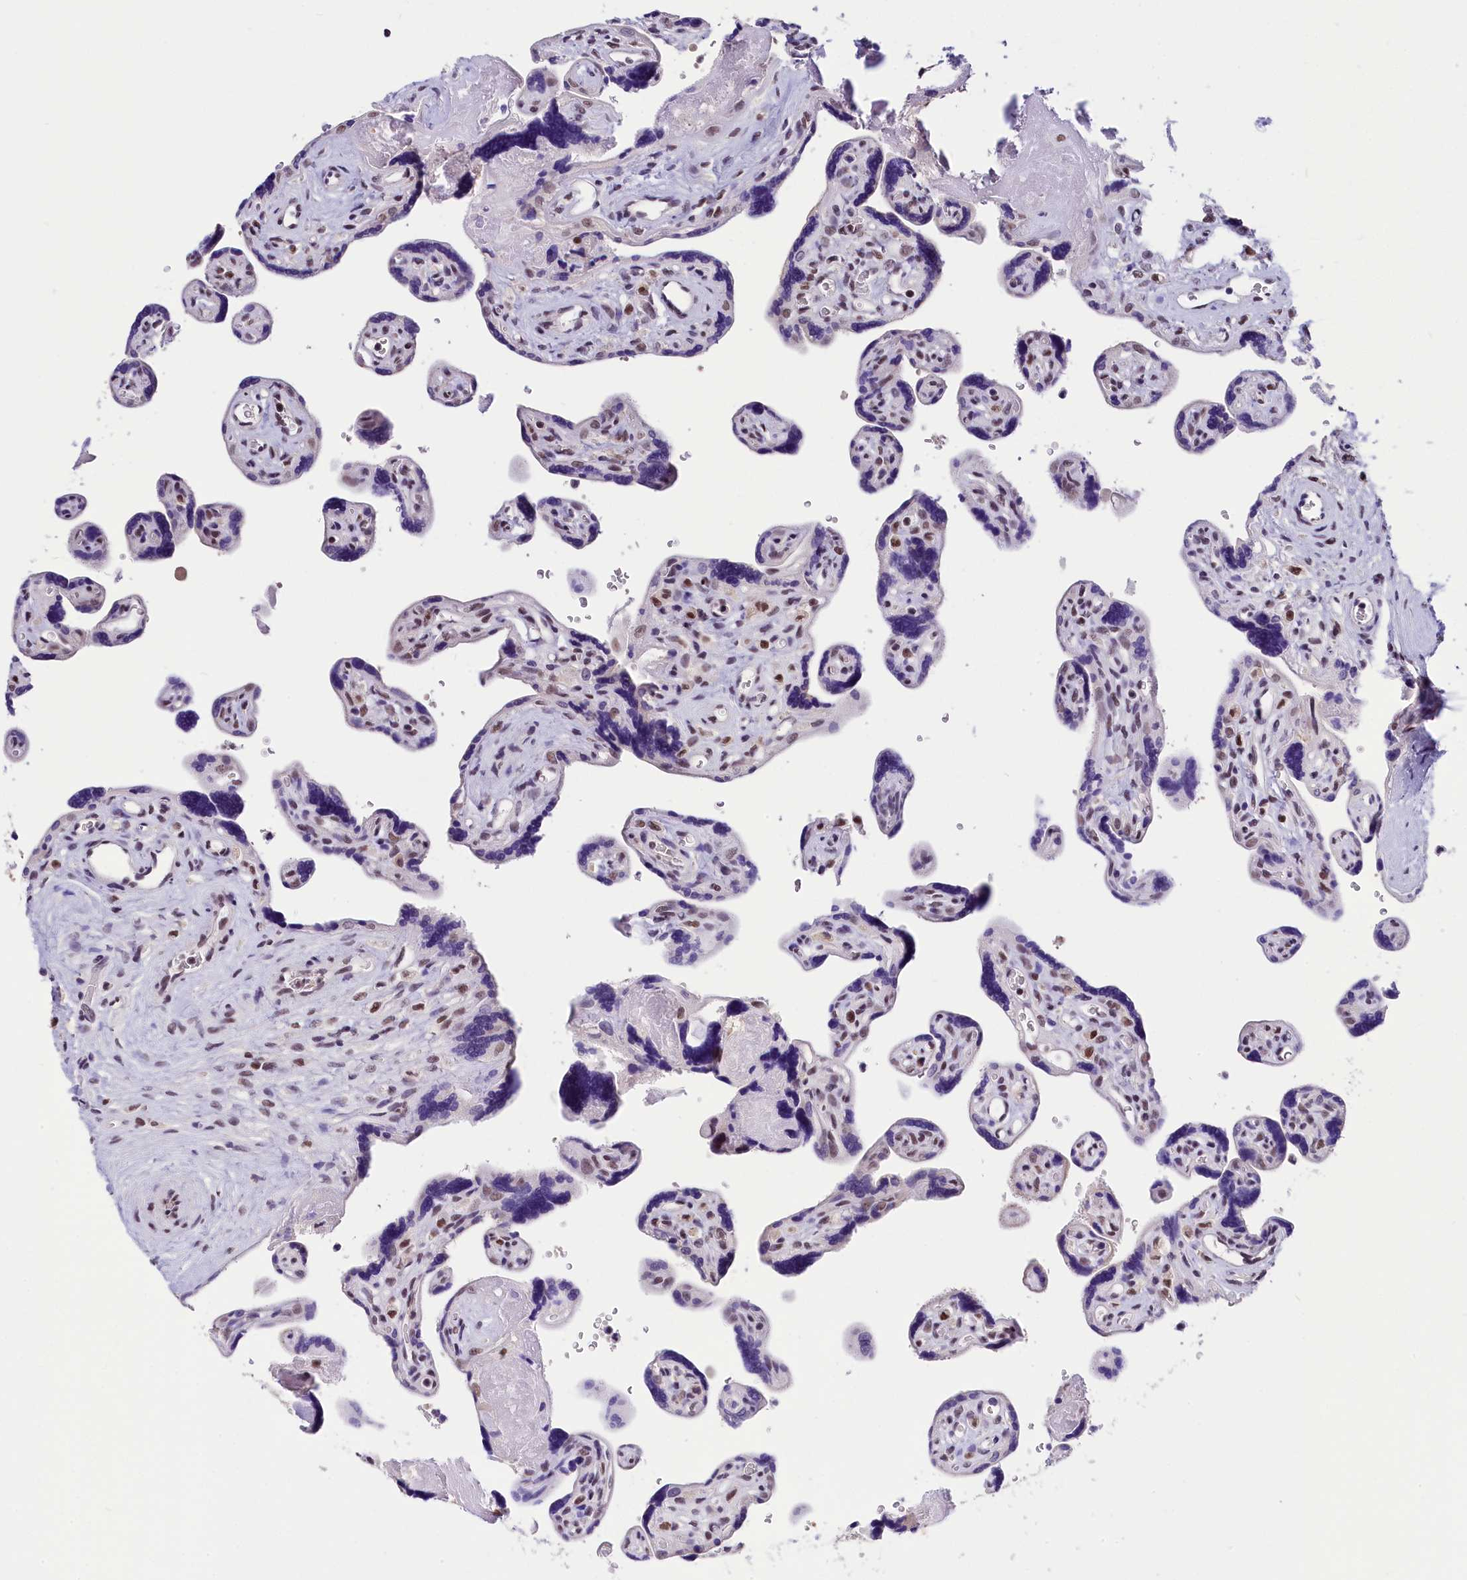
{"staining": {"intensity": "moderate", "quantity": "25%-75%", "location": "cytoplasmic/membranous,nuclear"}, "tissue": "placenta", "cell_type": "Trophoblastic cells", "image_type": "normal", "snomed": [{"axis": "morphology", "description": "Normal tissue, NOS"}, {"axis": "topography", "description": "Placenta"}], "caption": "Brown immunohistochemical staining in normal placenta reveals moderate cytoplasmic/membranous,nuclear staining in about 25%-75% of trophoblastic cells.", "gene": "ZC3H4", "patient": {"sex": "female", "age": 39}}